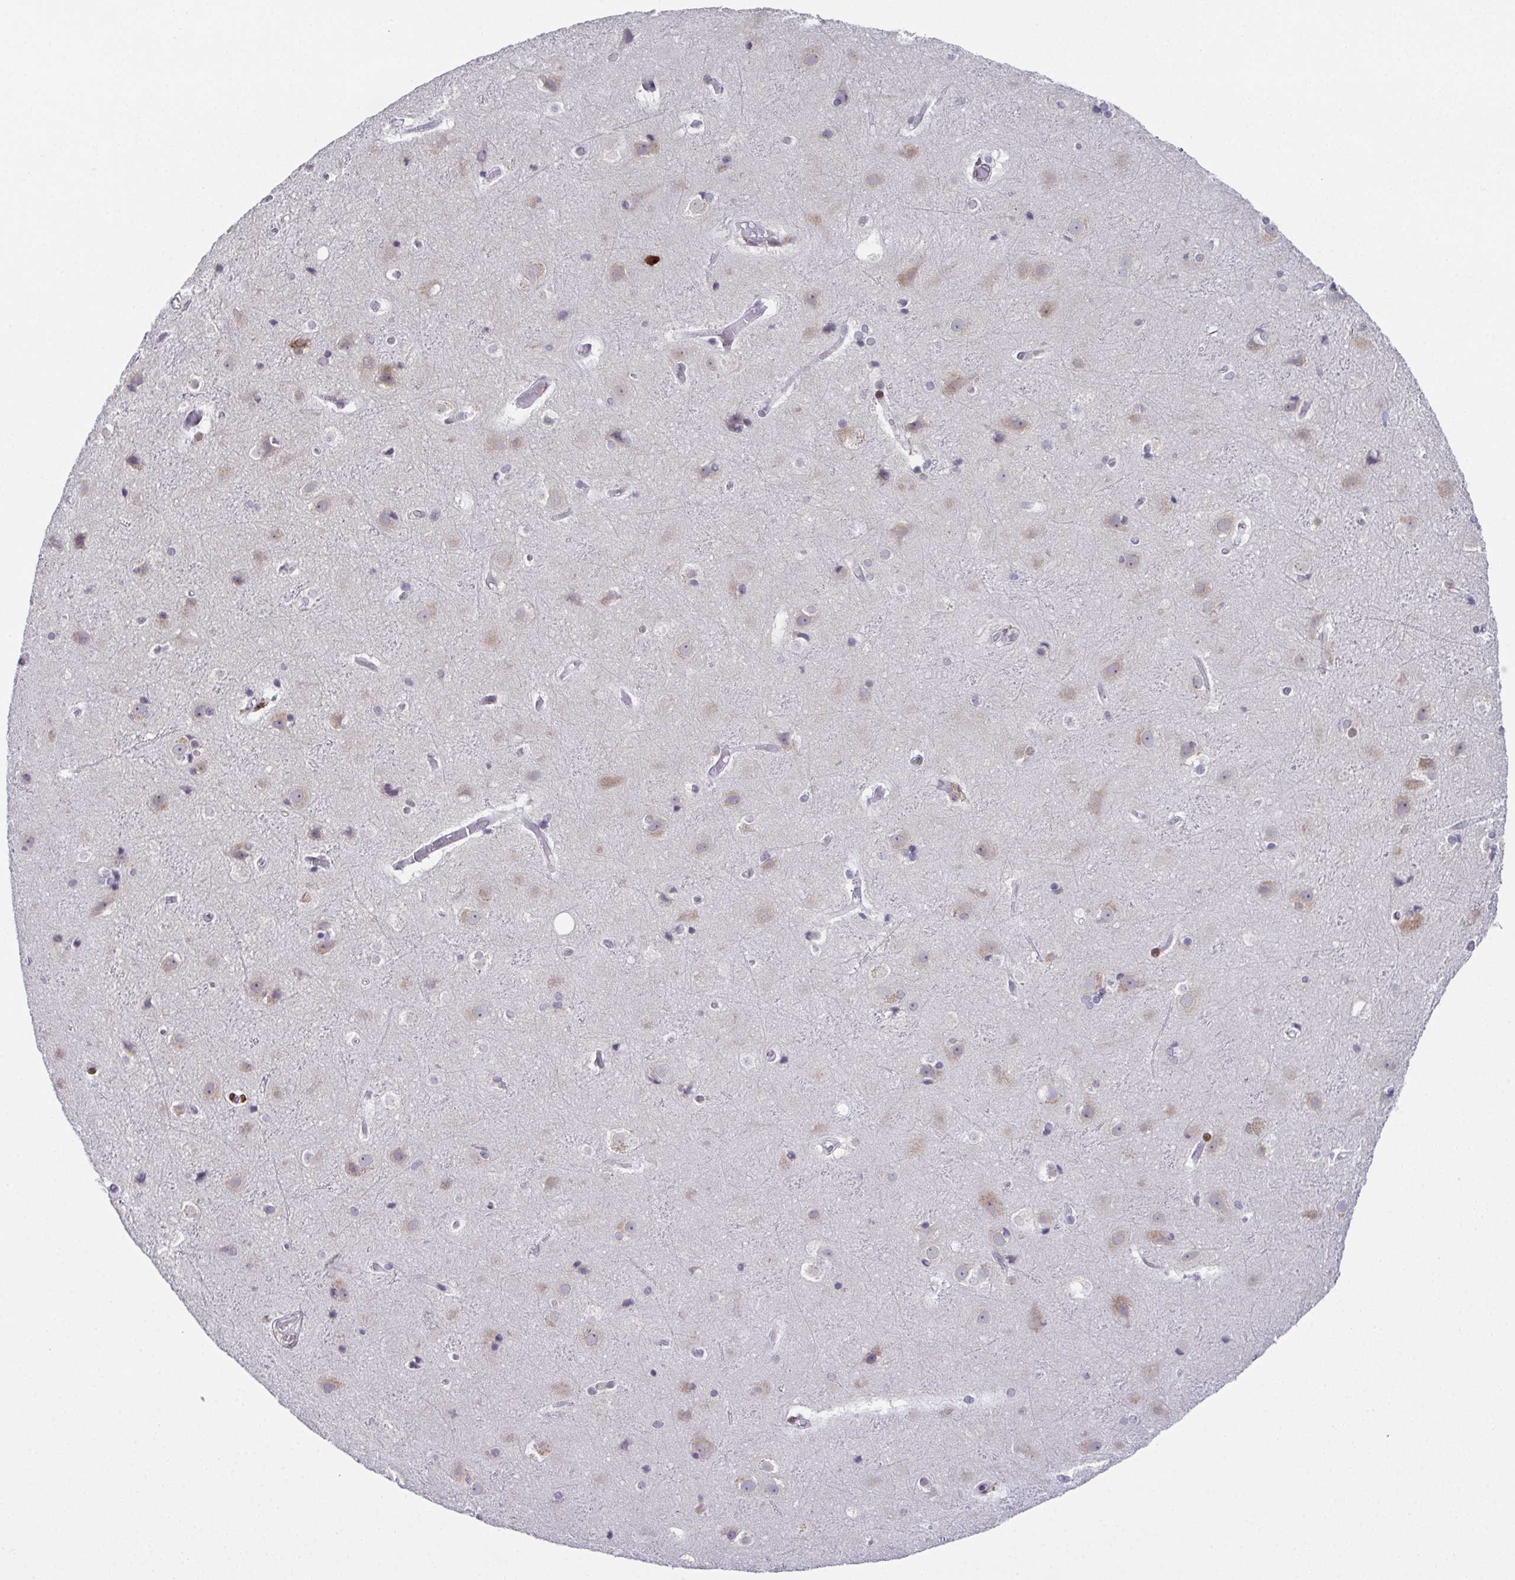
{"staining": {"intensity": "negative", "quantity": "none", "location": "none"}, "tissue": "cerebral cortex", "cell_type": "Endothelial cells", "image_type": "normal", "snomed": [{"axis": "morphology", "description": "Normal tissue, NOS"}, {"axis": "topography", "description": "Cerebral cortex"}], "caption": "Photomicrograph shows no significant protein expression in endothelial cells of benign cerebral cortex.", "gene": "RB1", "patient": {"sex": "female", "age": 52}}